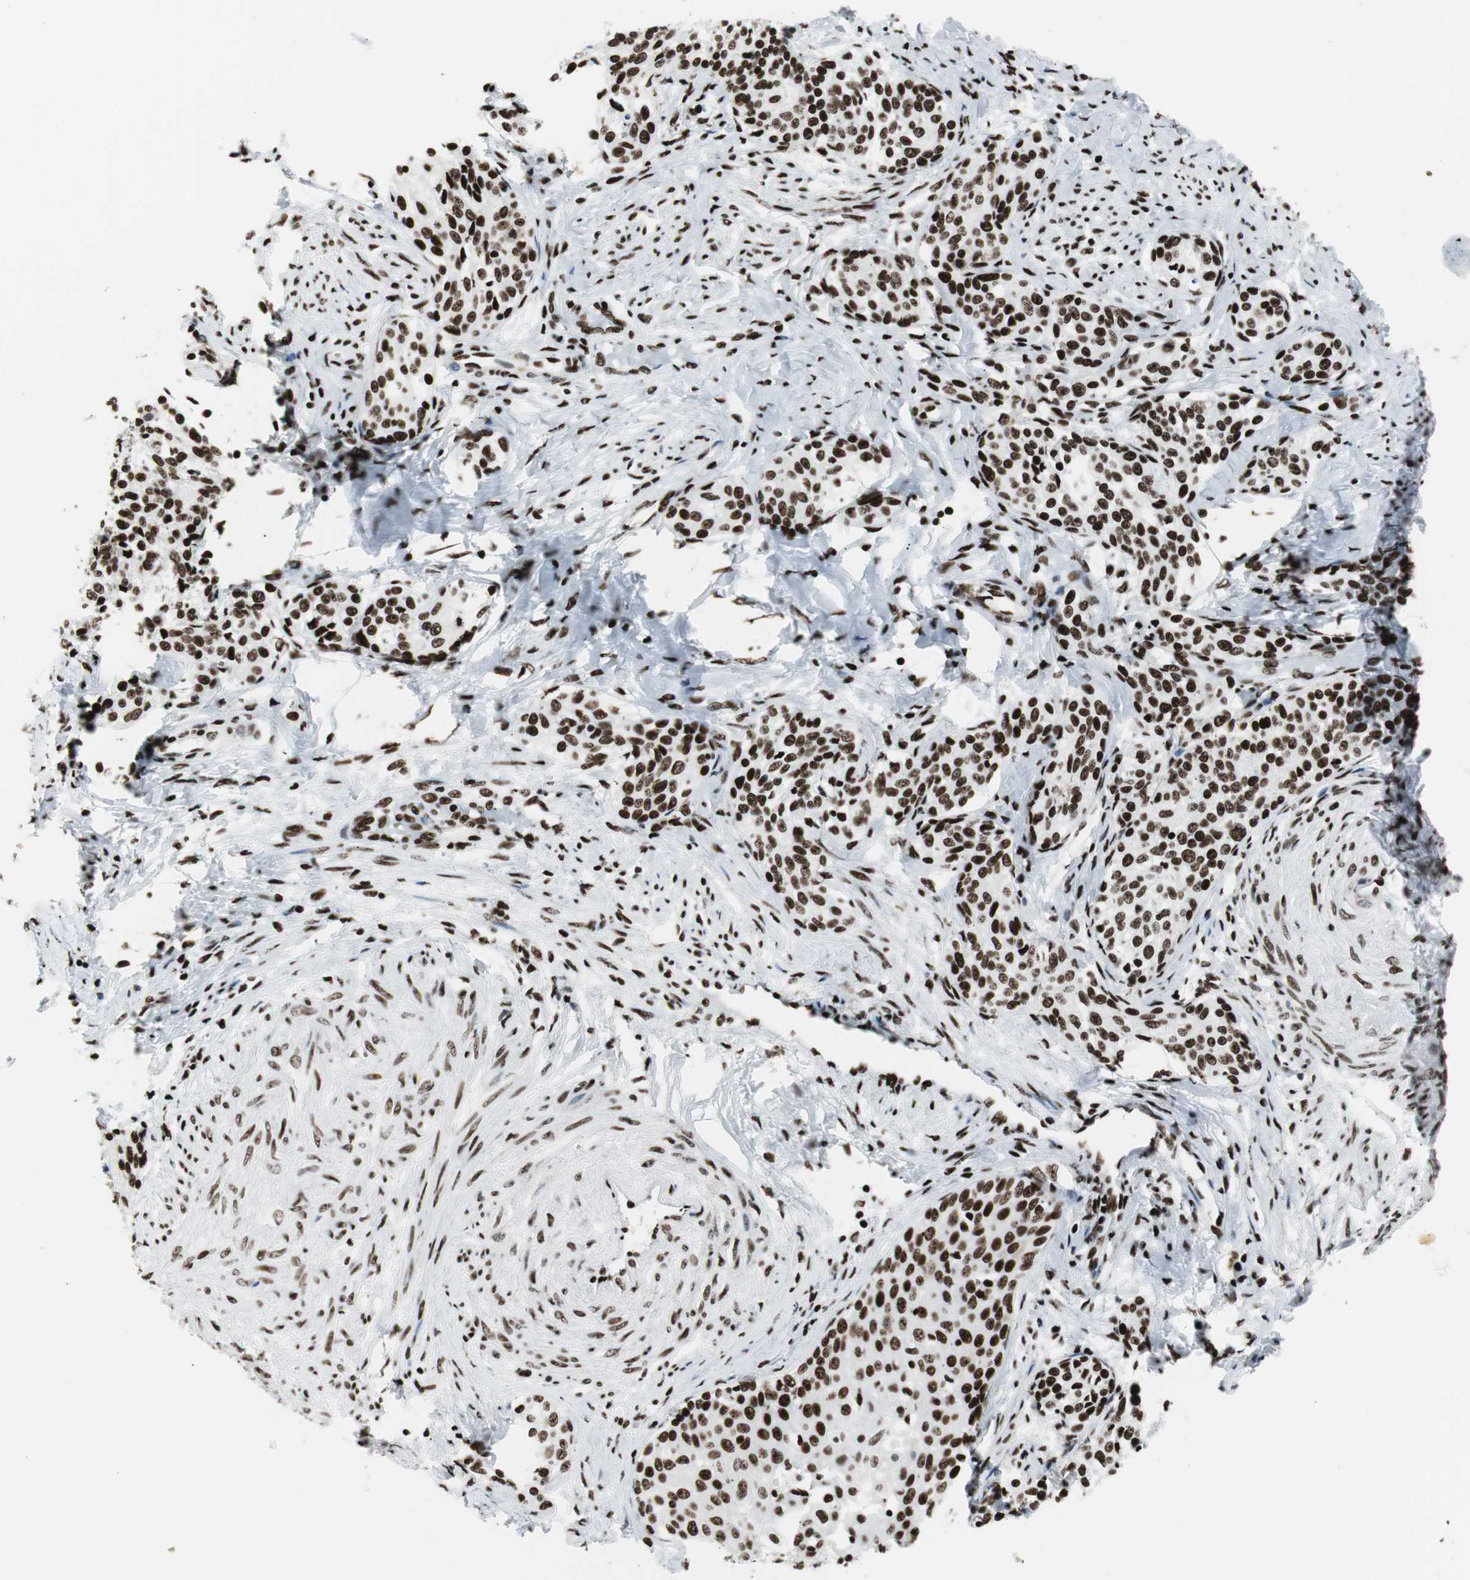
{"staining": {"intensity": "strong", "quantity": ">75%", "location": "nuclear"}, "tissue": "cervical cancer", "cell_type": "Tumor cells", "image_type": "cancer", "snomed": [{"axis": "morphology", "description": "Squamous cell carcinoma, NOS"}, {"axis": "morphology", "description": "Adenocarcinoma, NOS"}, {"axis": "topography", "description": "Cervix"}], "caption": "Adenocarcinoma (cervical) was stained to show a protein in brown. There is high levels of strong nuclear positivity in about >75% of tumor cells. (Stains: DAB in brown, nuclei in blue, Microscopy: brightfield microscopy at high magnification).", "gene": "NCL", "patient": {"sex": "female", "age": 52}}